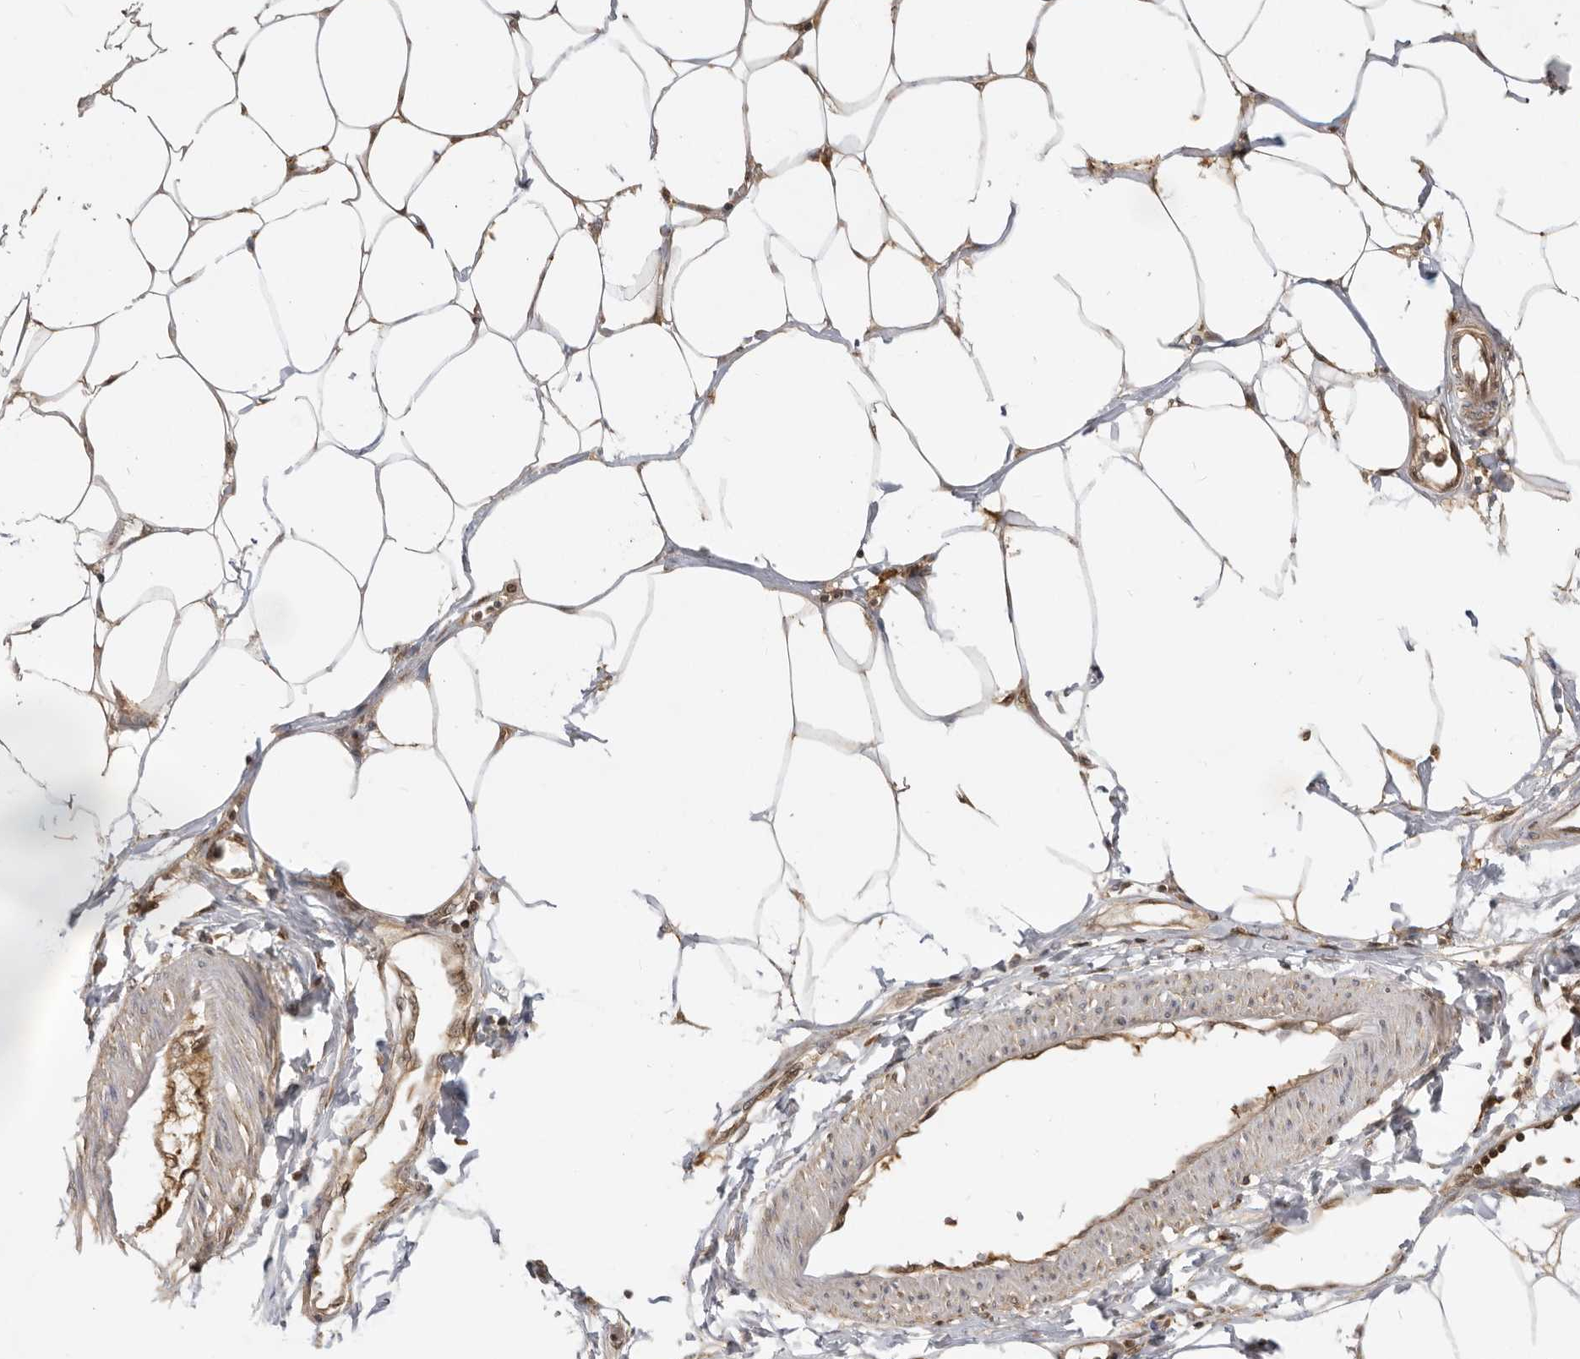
{"staining": {"intensity": "moderate", "quantity": ">75%", "location": "nuclear"}, "tissue": "adipose tissue", "cell_type": "Adipocytes", "image_type": "normal", "snomed": [{"axis": "morphology", "description": "Normal tissue, NOS"}, {"axis": "morphology", "description": "Adenocarcinoma, NOS"}, {"axis": "topography", "description": "Colon"}, {"axis": "topography", "description": "Peripheral nerve tissue"}], "caption": "Adipose tissue stained with a brown dye displays moderate nuclear positive expression in about >75% of adipocytes.", "gene": "ADPRS", "patient": {"sex": "male", "age": 14}}